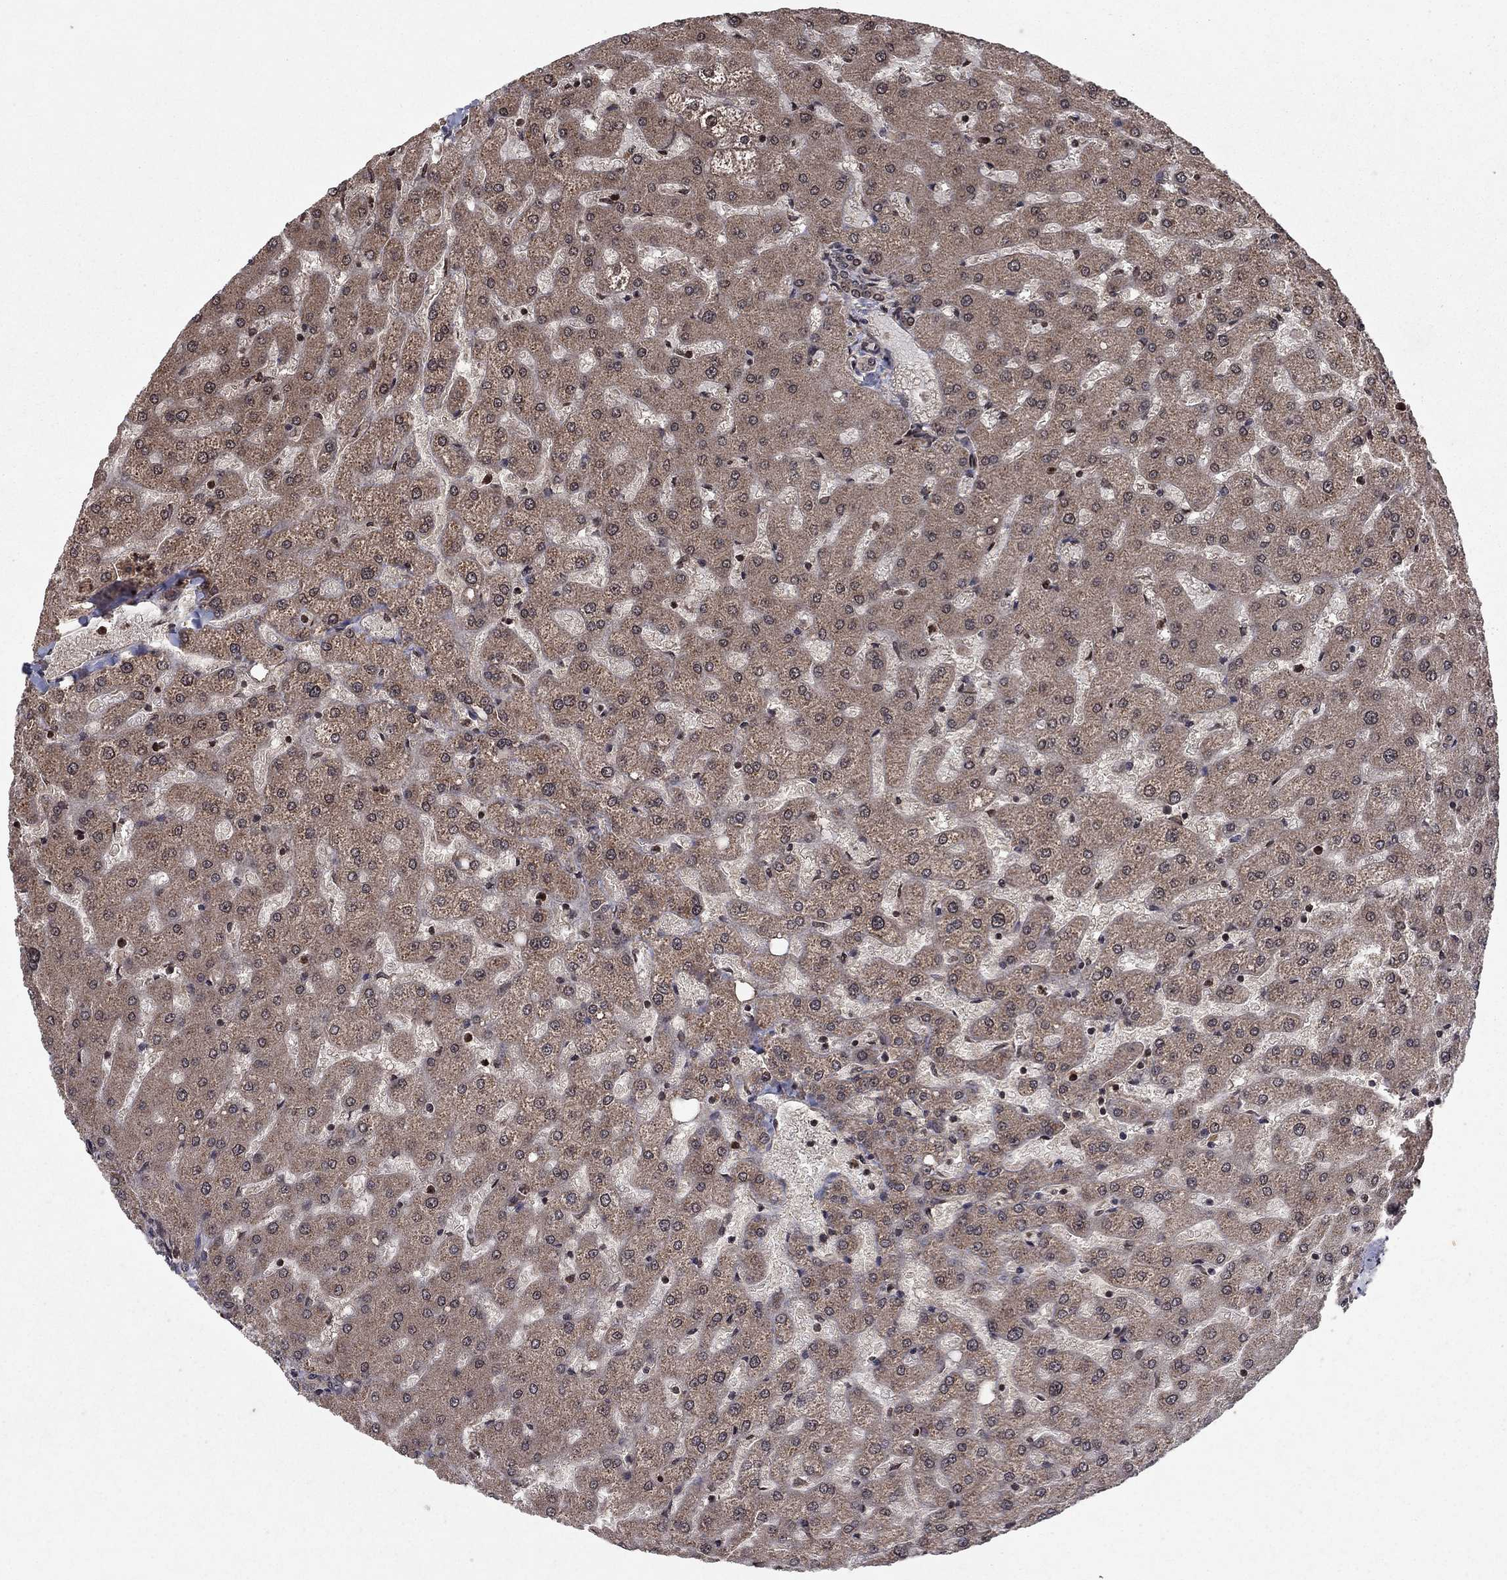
{"staining": {"intensity": "negative", "quantity": "none", "location": "none"}, "tissue": "liver", "cell_type": "Cholangiocytes", "image_type": "normal", "snomed": [{"axis": "morphology", "description": "Normal tissue, NOS"}, {"axis": "topography", "description": "Liver"}], "caption": "A high-resolution micrograph shows IHC staining of benign liver, which reveals no significant staining in cholangiocytes.", "gene": "SORBS1", "patient": {"sex": "female", "age": 50}}